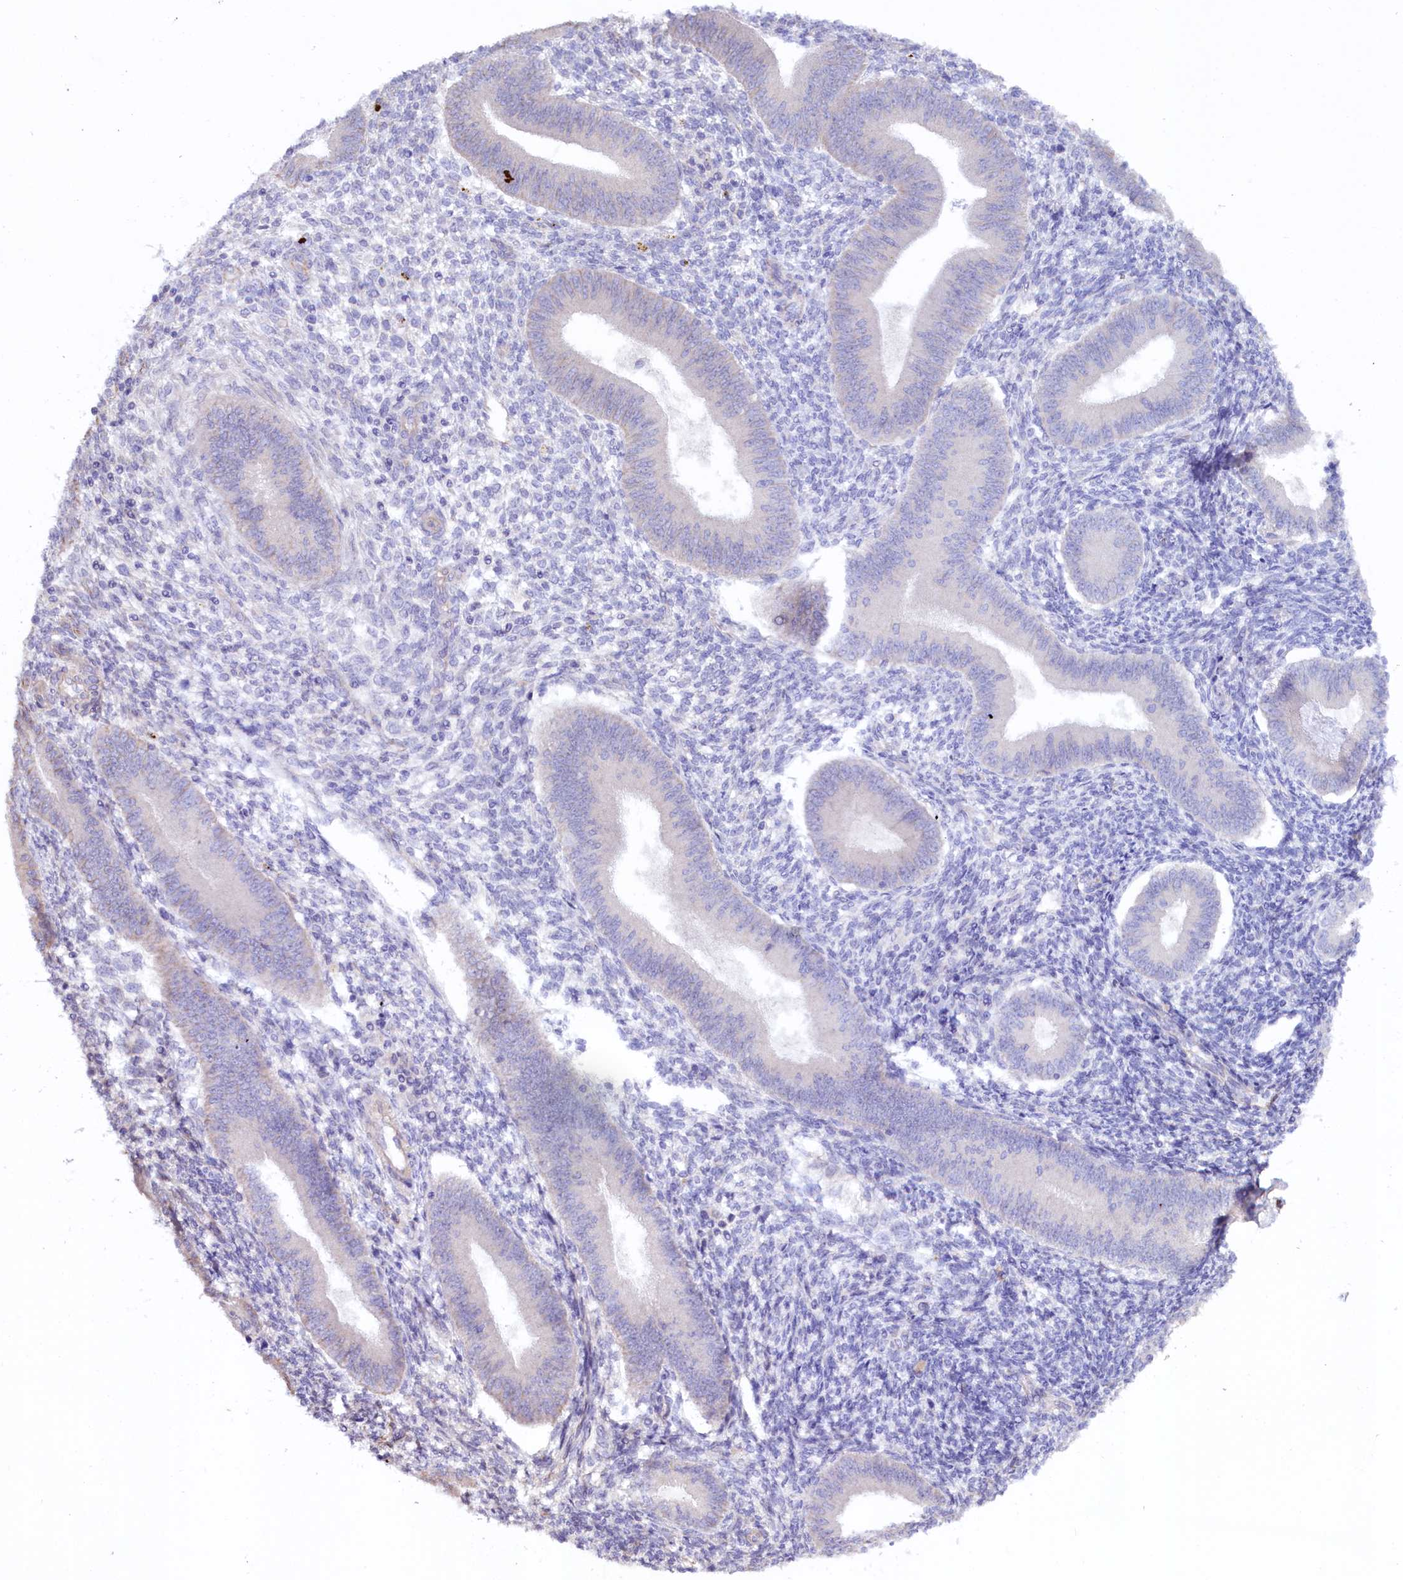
{"staining": {"intensity": "negative", "quantity": "none", "location": "none"}, "tissue": "endometrium", "cell_type": "Cells in endometrial stroma", "image_type": "normal", "snomed": [{"axis": "morphology", "description": "Normal tissue, NOS"}, {"axis": "topography", "description": "Uterus"}, {"axis": "topography", "description": "Endometrium"}], "caption": "Immunohistochemistry histopathology image of normal endometrium: endometrium stained with DAB (3,3'-diaminobenzidine) displays no significant protein expression in cells in endometrial stroma.", "gene": "SLC7A1", "patient": {"sex": "female", "age": 48}}